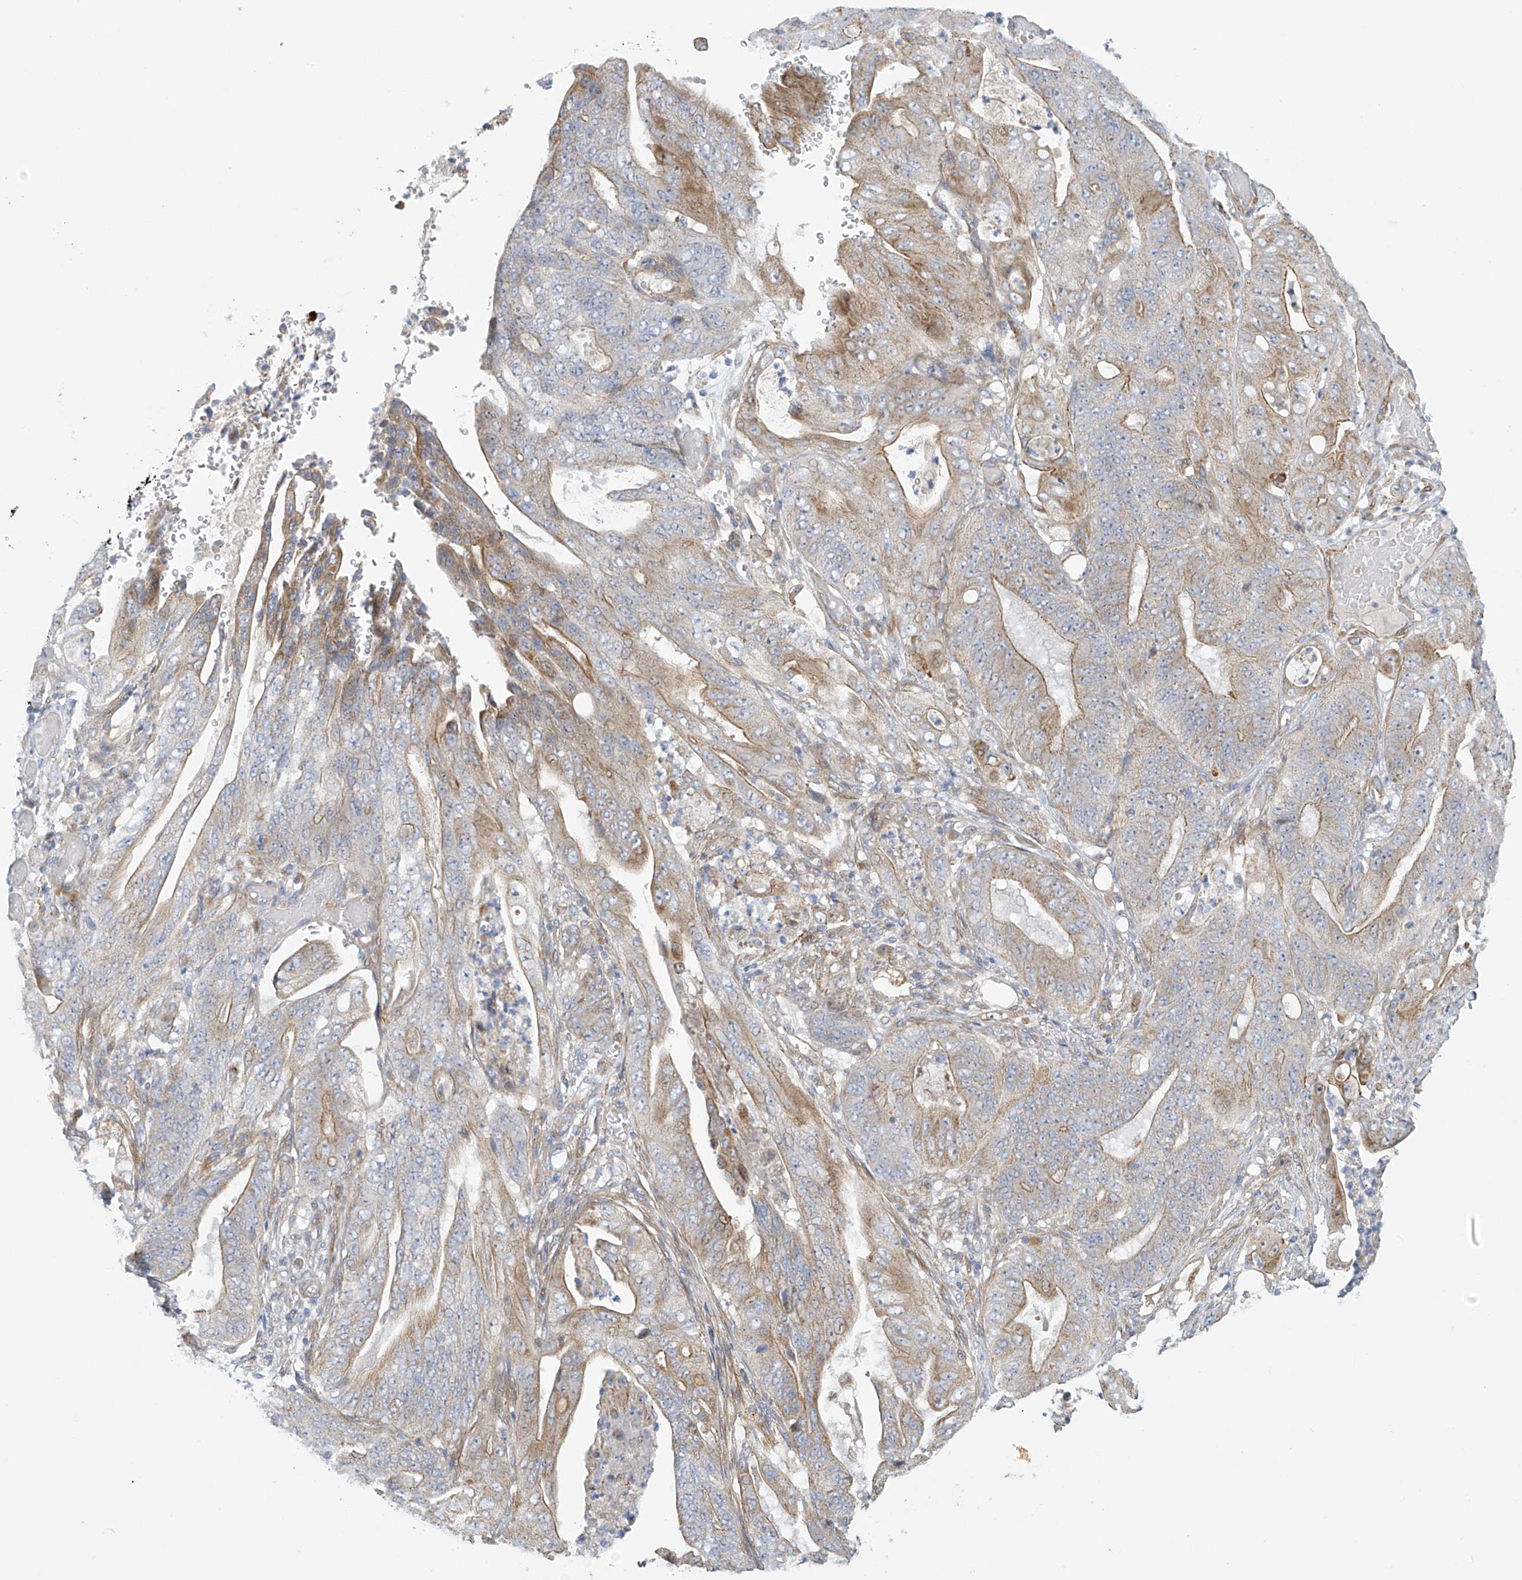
{"staining": {"intensity": "moderate", "quantity": "25%-75%", "location": "cytoplasmic/membranous"}, "tissue": "stomach cancer", "cell_type": "Tumor cells", "image_type": "cancer", "snomed": [{"axis": "morphology", "description": "Adenocarcinoma, NOS"}, {"axis": "topography", "description": "Stomach"}], "caption": "This is a photomicrograph of immunohistochemistry (IHC) staining of adenocarcinoma (stomach), which shows moderate positivity in the cytoplasmic/membranous of tumor cells.", "gene": "ZNF641", "patient": {"sex": "female", "age": 73}}